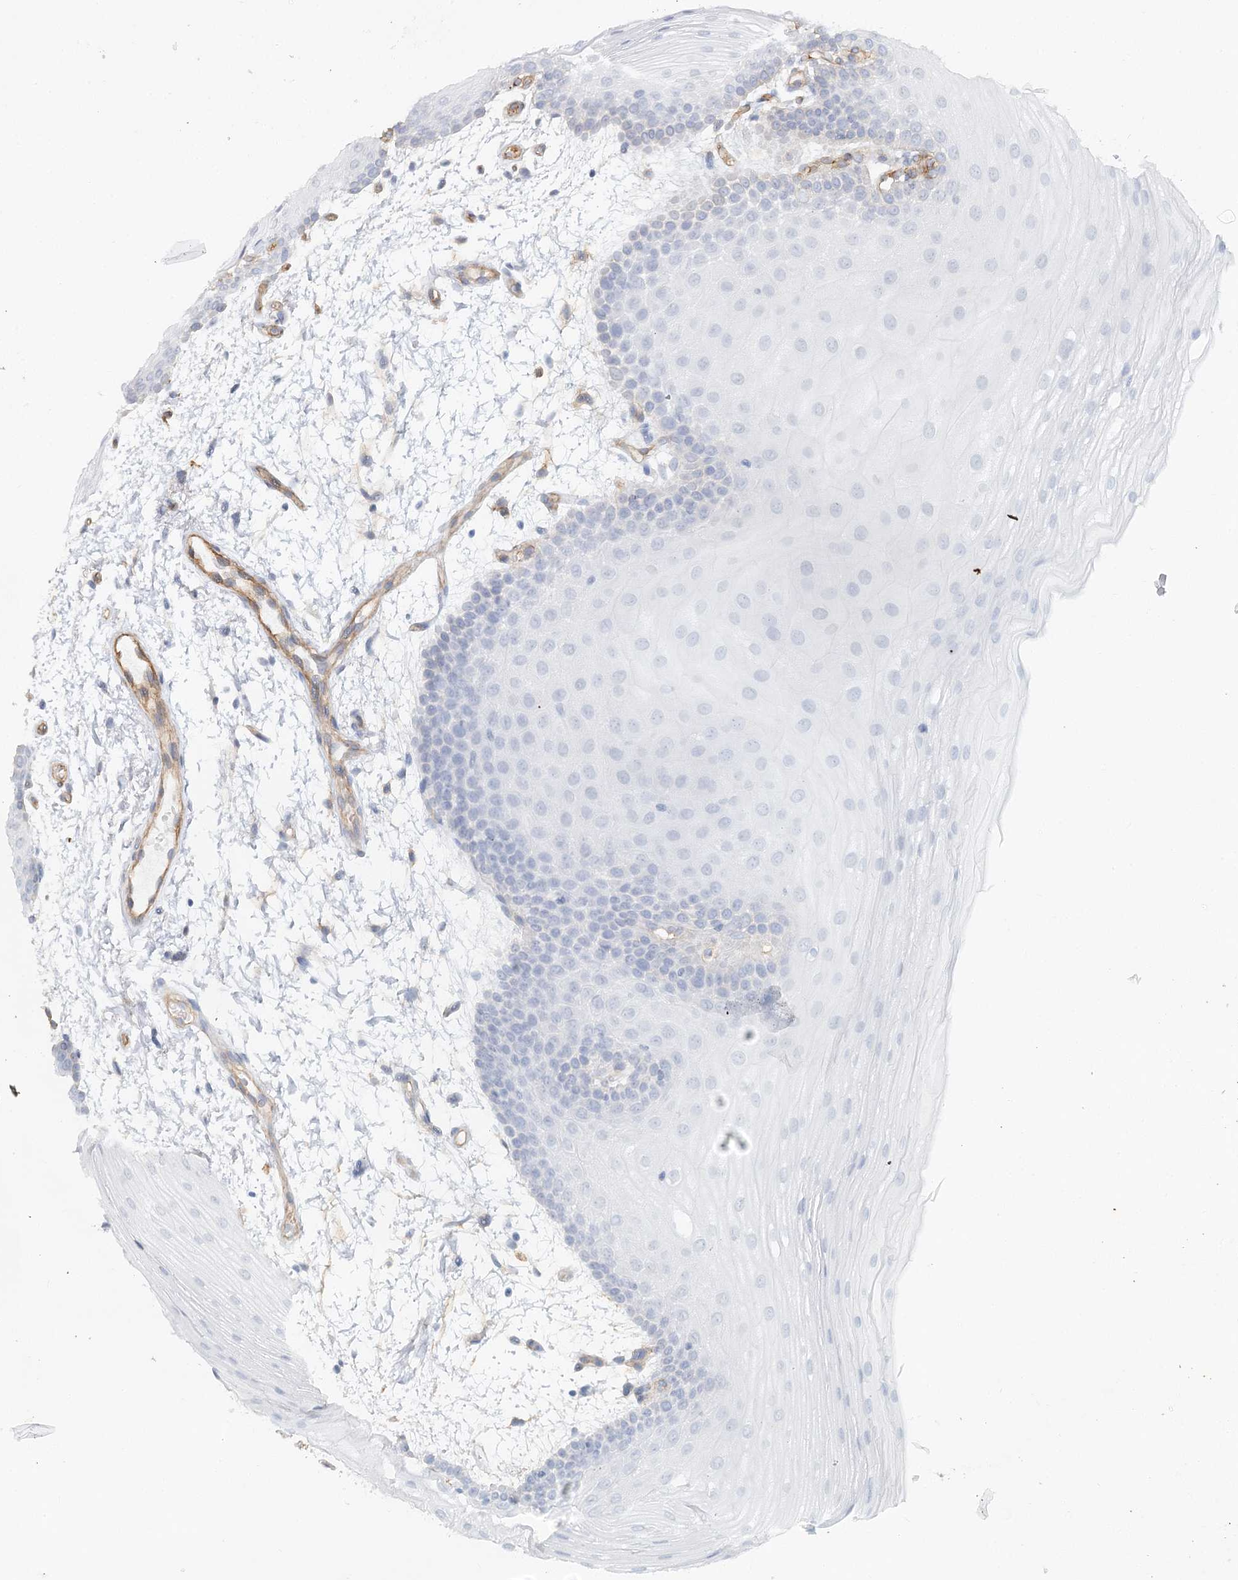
{"staining": {"intensity": "negative", "quantity": "none", "location": "none"}, "tissue": "oral mucosa", "cell_type": "Squamous epithelial cells", "image_type": "normal", "snomed": [{"axis": "morphology", "description": "Normal tissue, NOS"}, {"axis": "topography", "description": "Oral tissue"}], "caption": "The photomicrograph displays no significant positivity in squamous epithelial cells of oral mucosa.", "gene": "ZFYVE28", "patient": {"sex": "male", "age": 68}}